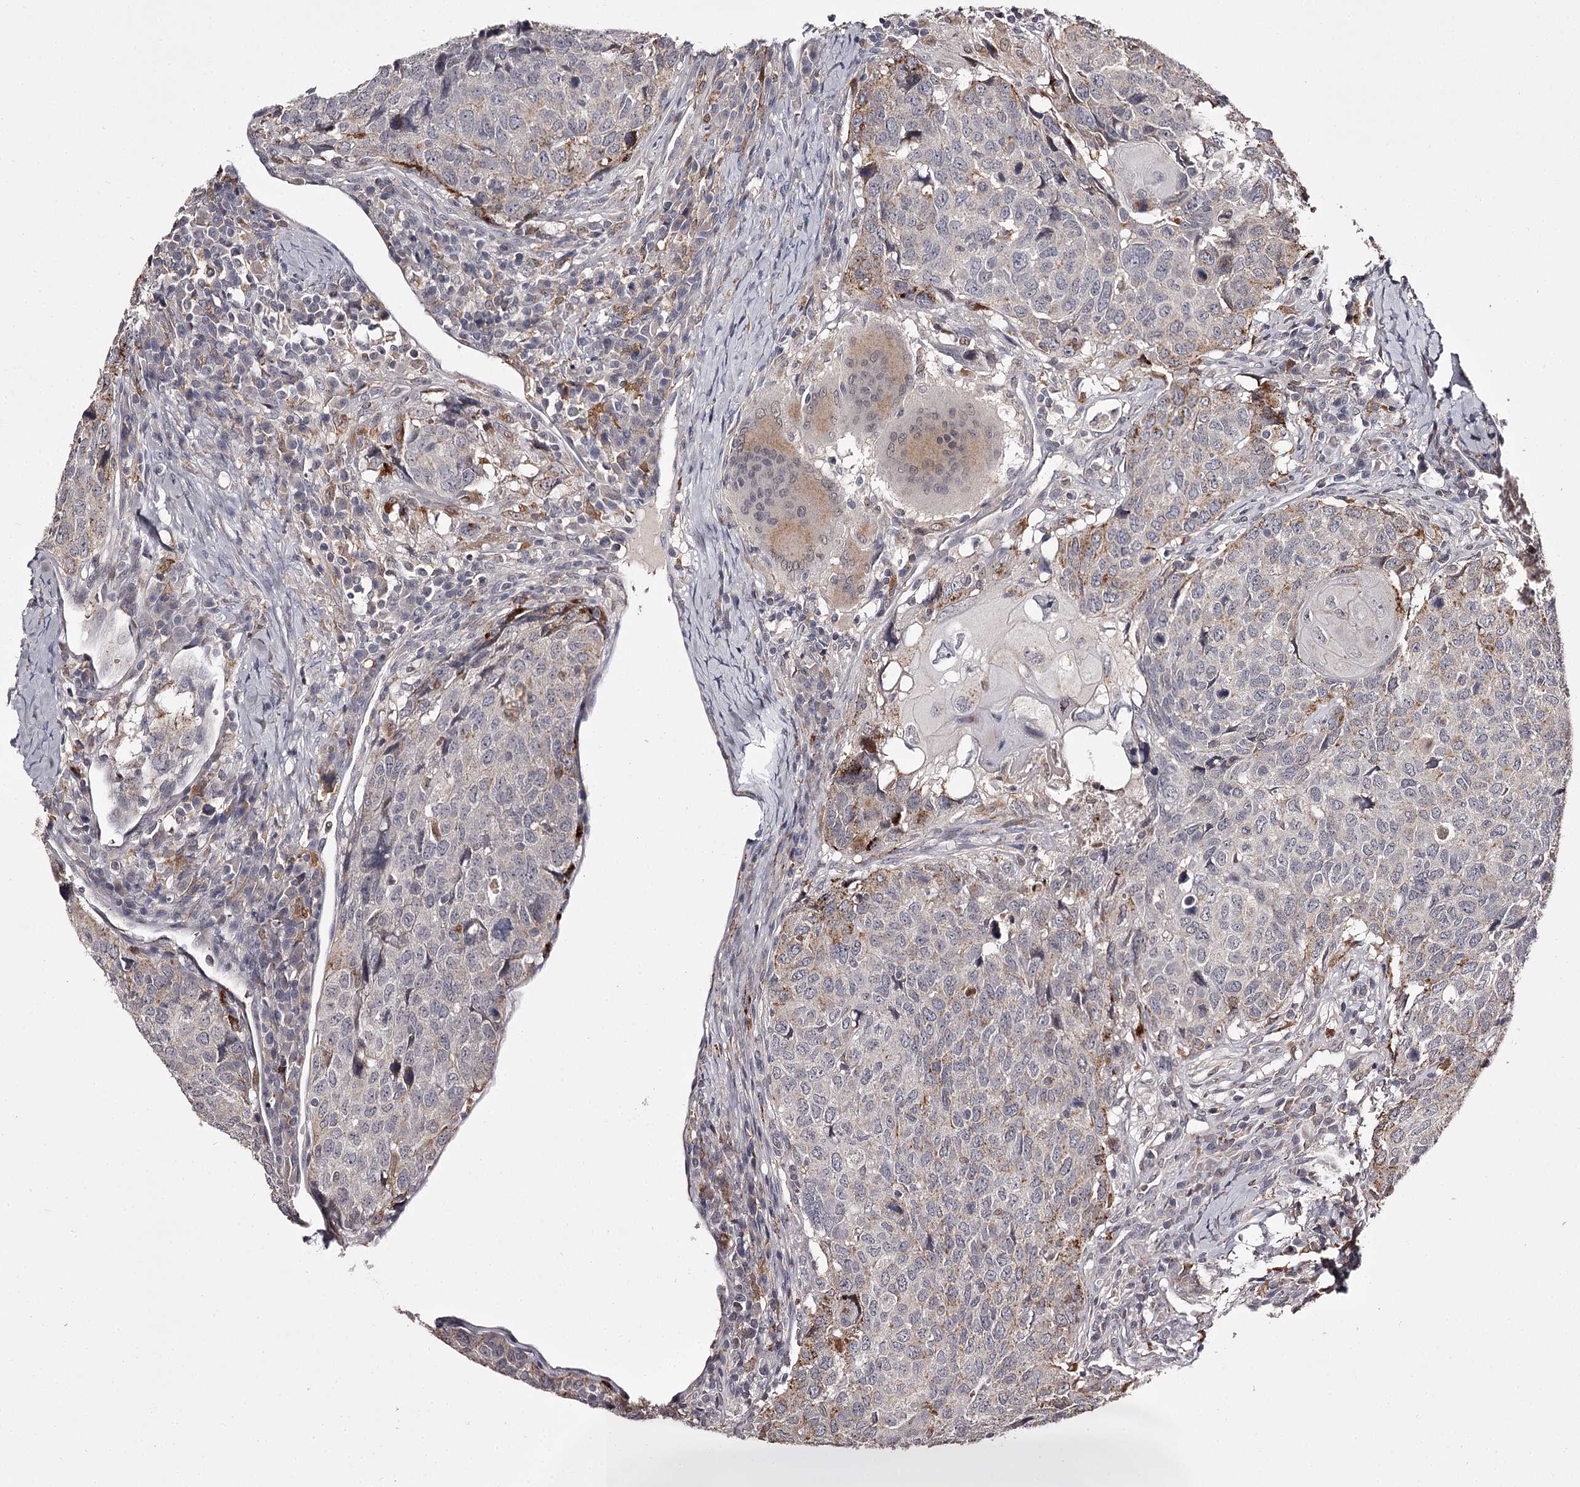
{"staining": {"intensity": "moderate", "quantity": "<25%", "location": "cytoplasmic/membranous"}, "tissue": "head and neck cancer", "cell_type": "Tumor cells", "image_type": "cancer", "snomed": [{"axis": "morphology", "description": "Squamous cell carcinoma, NOS"}, {"axis": "topography", "description": "Head-Neck"}], "caption": "Immunohistochemical staining of head and neck cancer displays low levels of moderate cytoplasmic/membranous staining in about <25% of tumor cells.", "gene": "SLC32A1", "patient": {"sex": "male", "age": 66}}